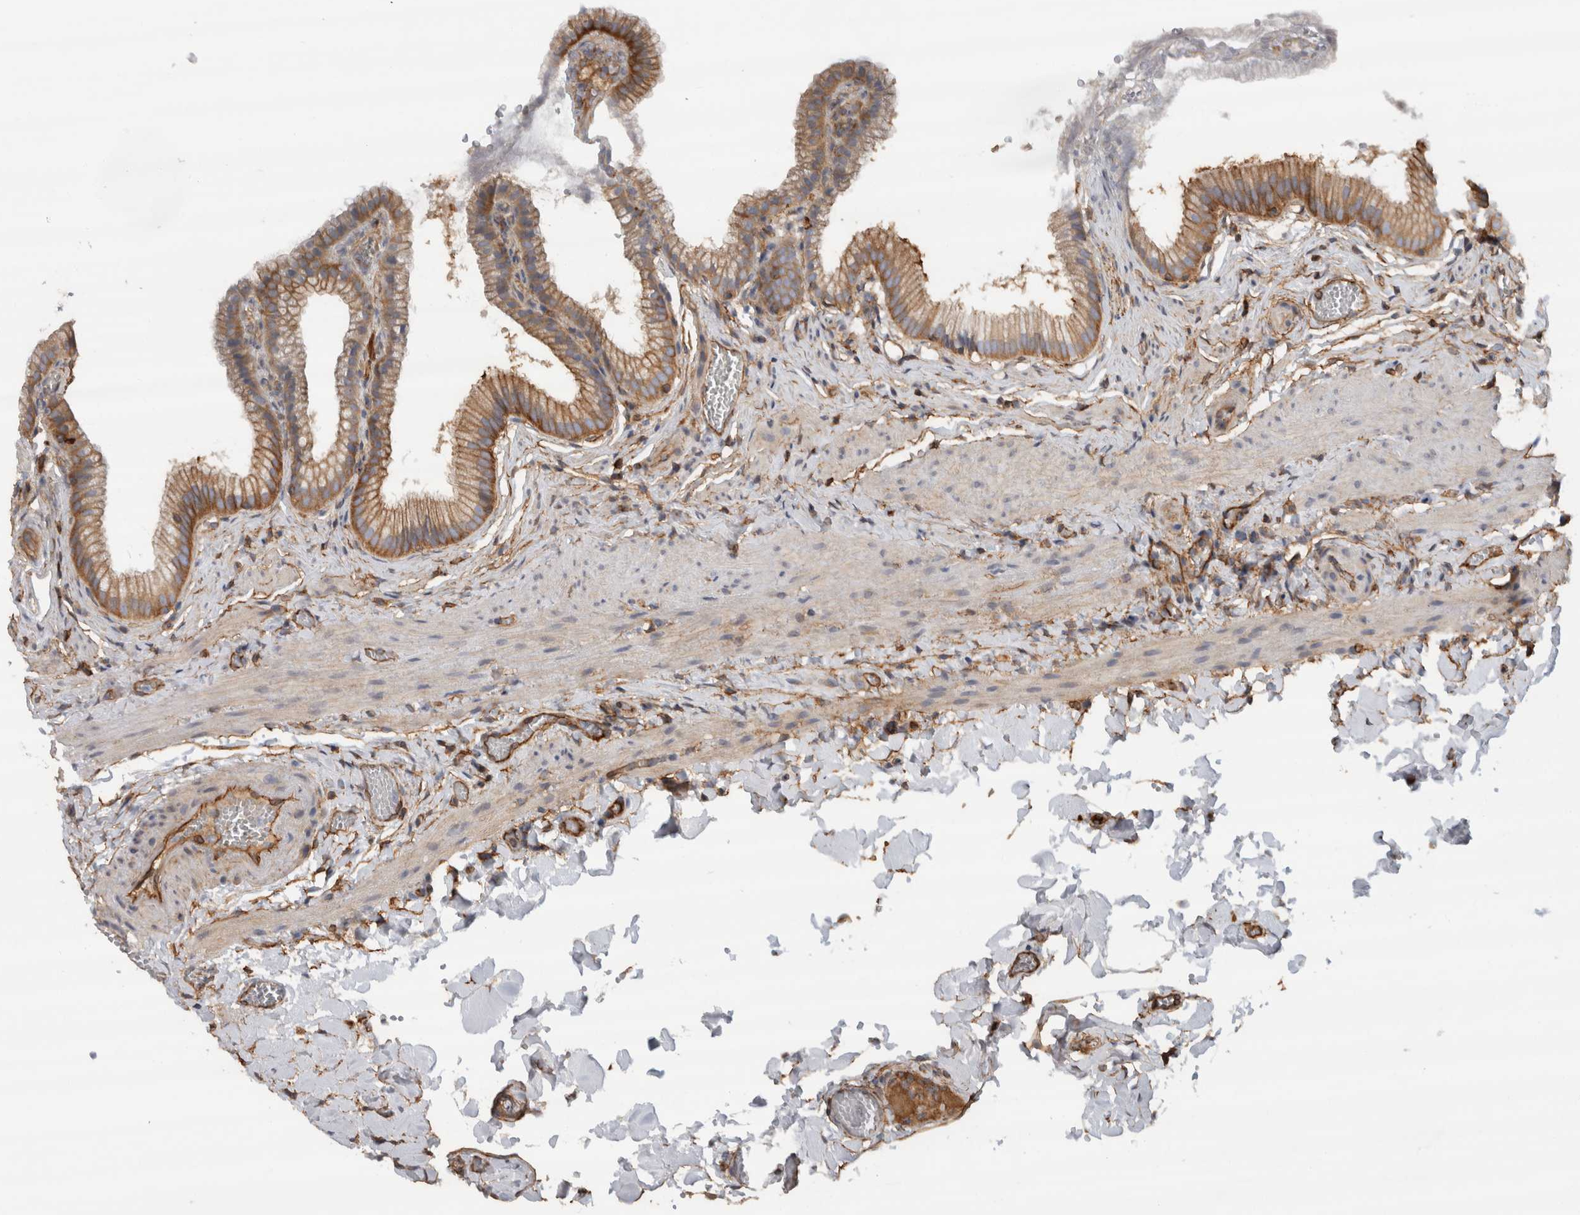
{"staining": {"intensity": "strong", "quantity": "25%-75%", "location": "cytoplasmic/membranous"}, "tissue": "gallbladder", "cell_type": "Glandular cells", "image_type": "normal", "snomed": [{"axis": "morphology", "description": "Normal tissue, NOS"}, {"axis": "topography", "description": "Gallbladder"}], "caption": "An immunohistochemistry (IHC) photomicrograph of normal tissue is shown. Protein staining in brown shows strong cytoplasmic/membranous positivity in gallbladder within glandular cells.", "gene": "AHNAK", "patient": {"sex": "male", "age": 38}}